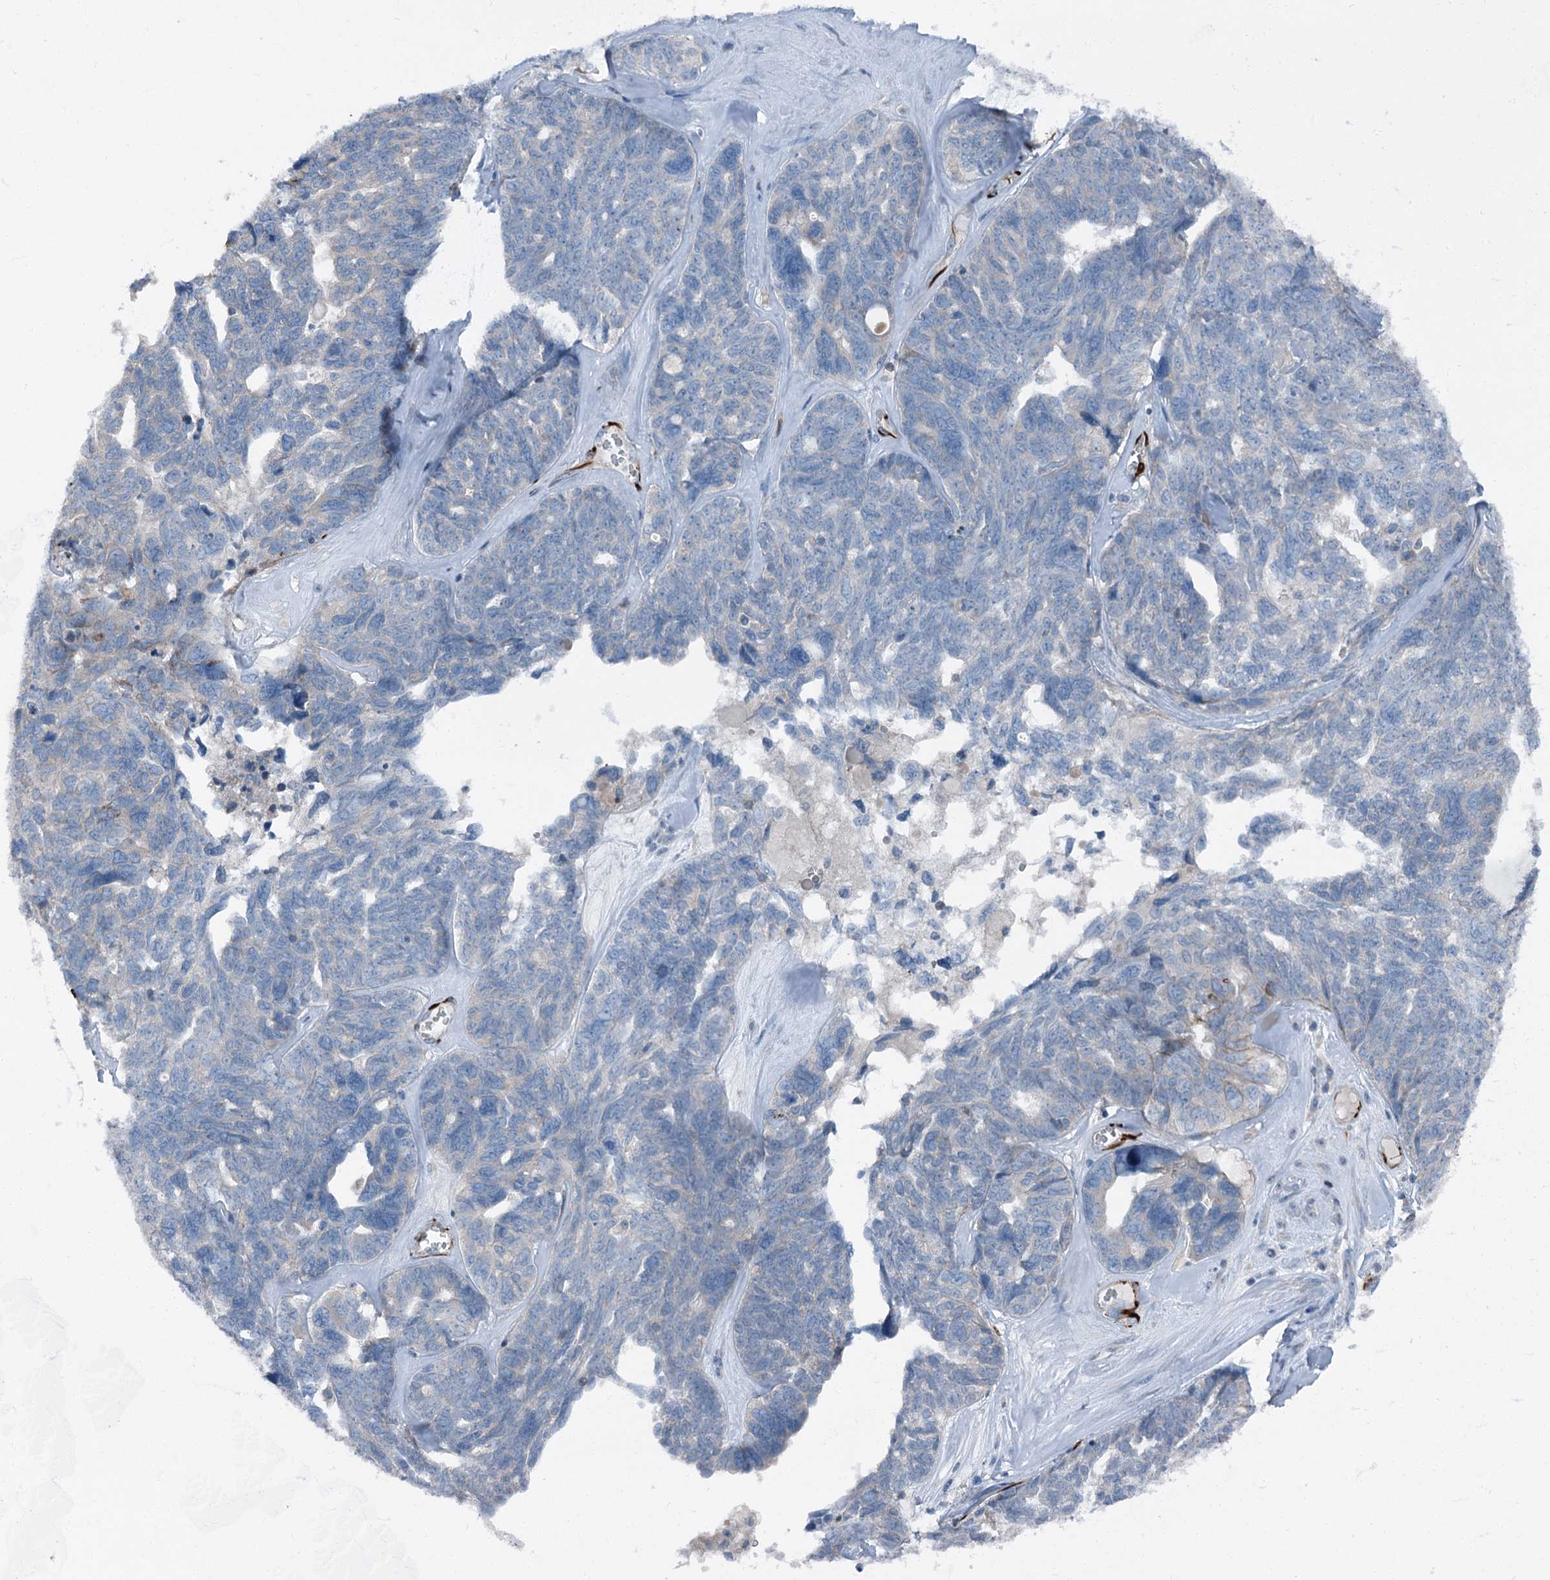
{"staining": {"intensity": "negative", "quantity": "none", "location": "none"}, "tissue": "ovarian cancer", "cell_type": "Tumor cells", "image_type": "cancer", "snomed": [{"axis": "morphology", "description": "Cystadenocarcinoma, serous, NOS"}, {"axis": "topography", "description": "Ovary"}], "caption": "An image of human ovarian cancer is negative for staining in tumor cells. (DAB immunohistochemistry visualized using brightfield microscopy, high magnification).", "gene": "AXL", "patient": {"sex": "female", "age": 79}}